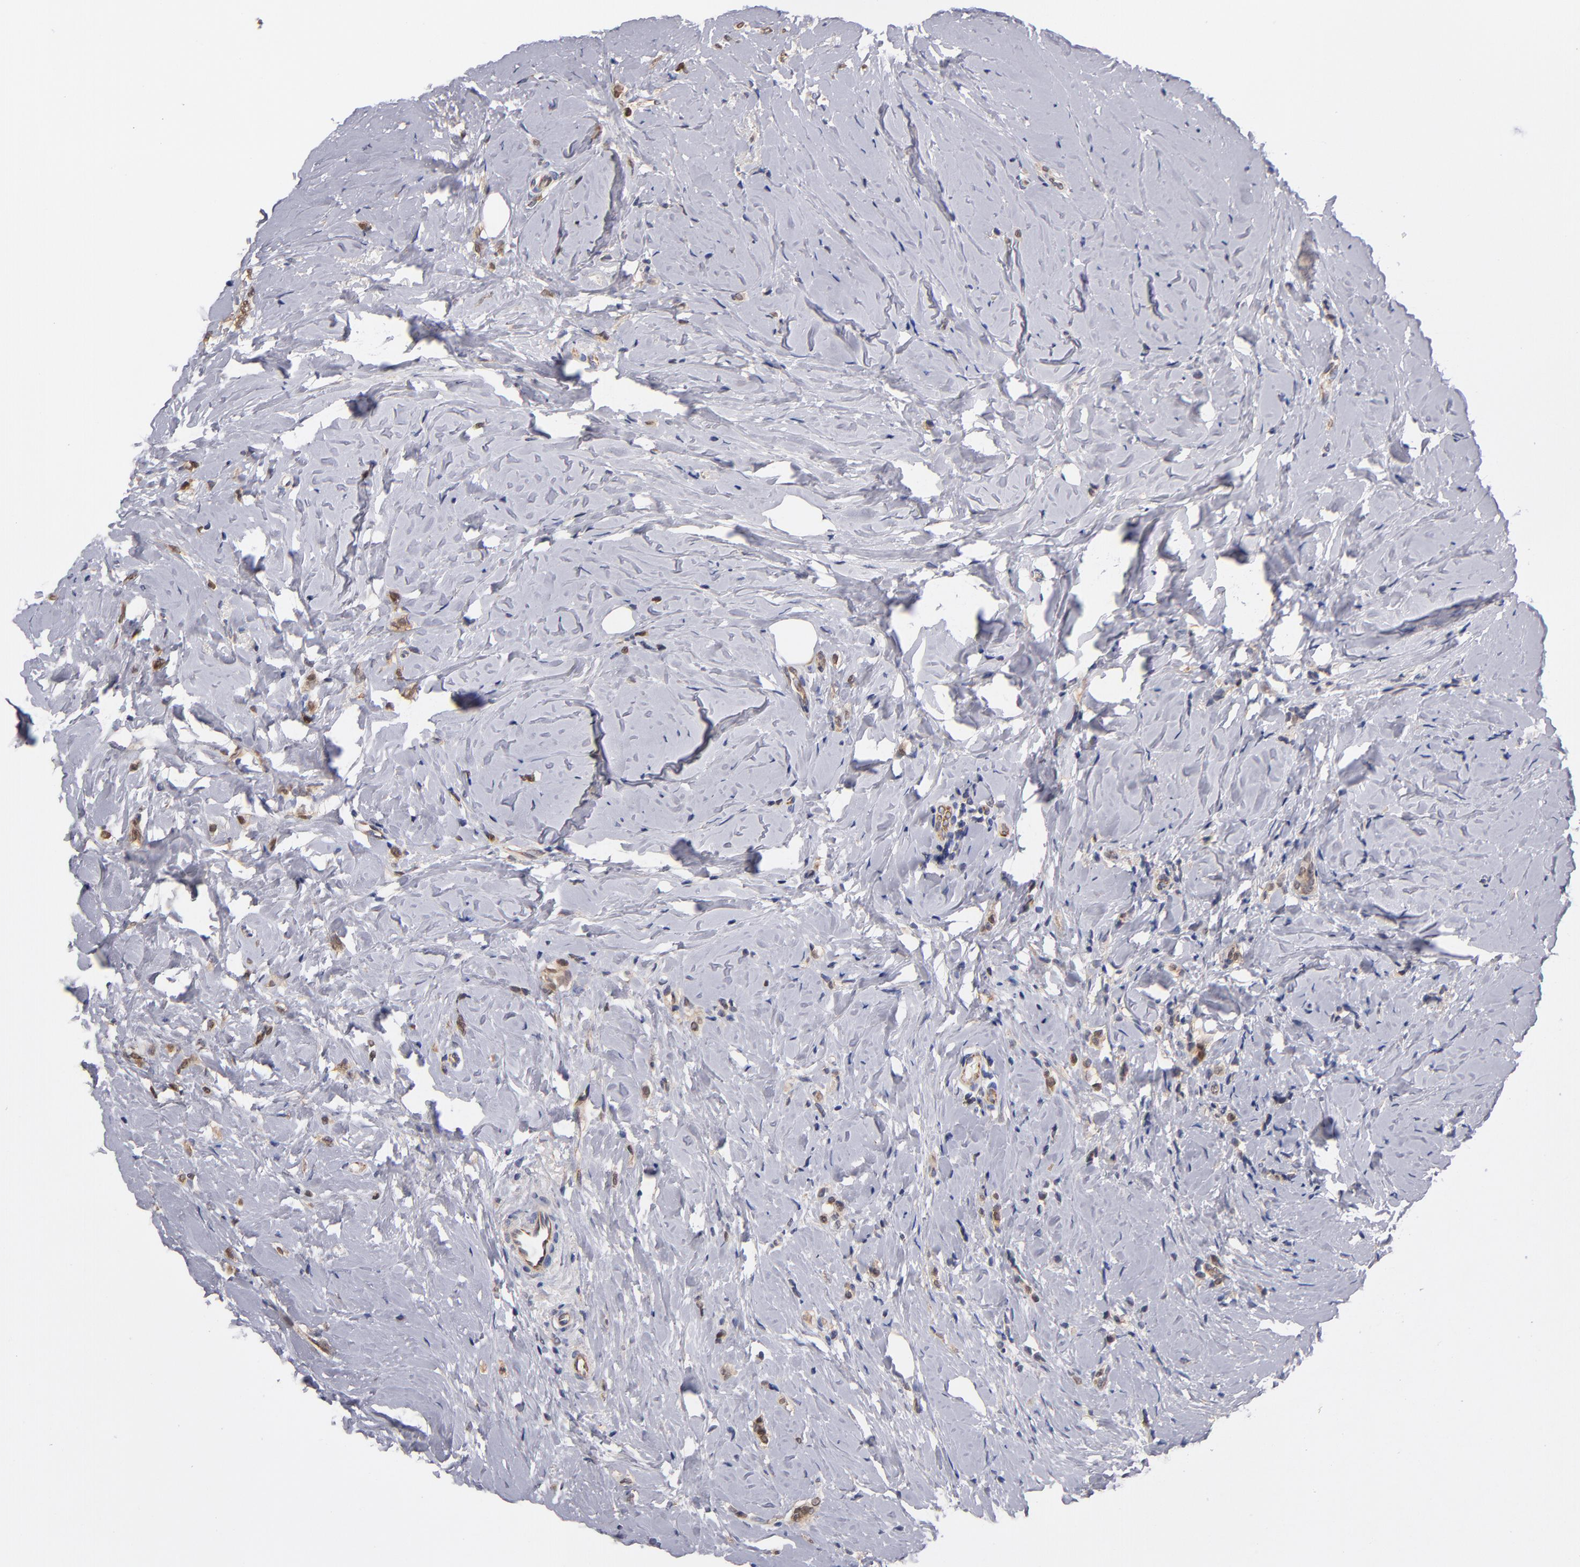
{"staining": {"intensity": "moderate", "quantity": ">75%", "location": "cytoplasmic/membranous"}, "tissue": "breast cancer", "cell_type": "Tumor cells", "image_type": "cancer", "snomed": [{"axis": "morphology", "description": "Lobular carcinoma"}, {"axis": "topography", "description": "Breast"}], "caption": "Tumor cells exhibit moderate cytoplasmic/membranous positivity in approximately >75% of cells in lobular carcinoma (breast).", "gene": "GMFG", "patient": {"sex": "female", "age": 64}}